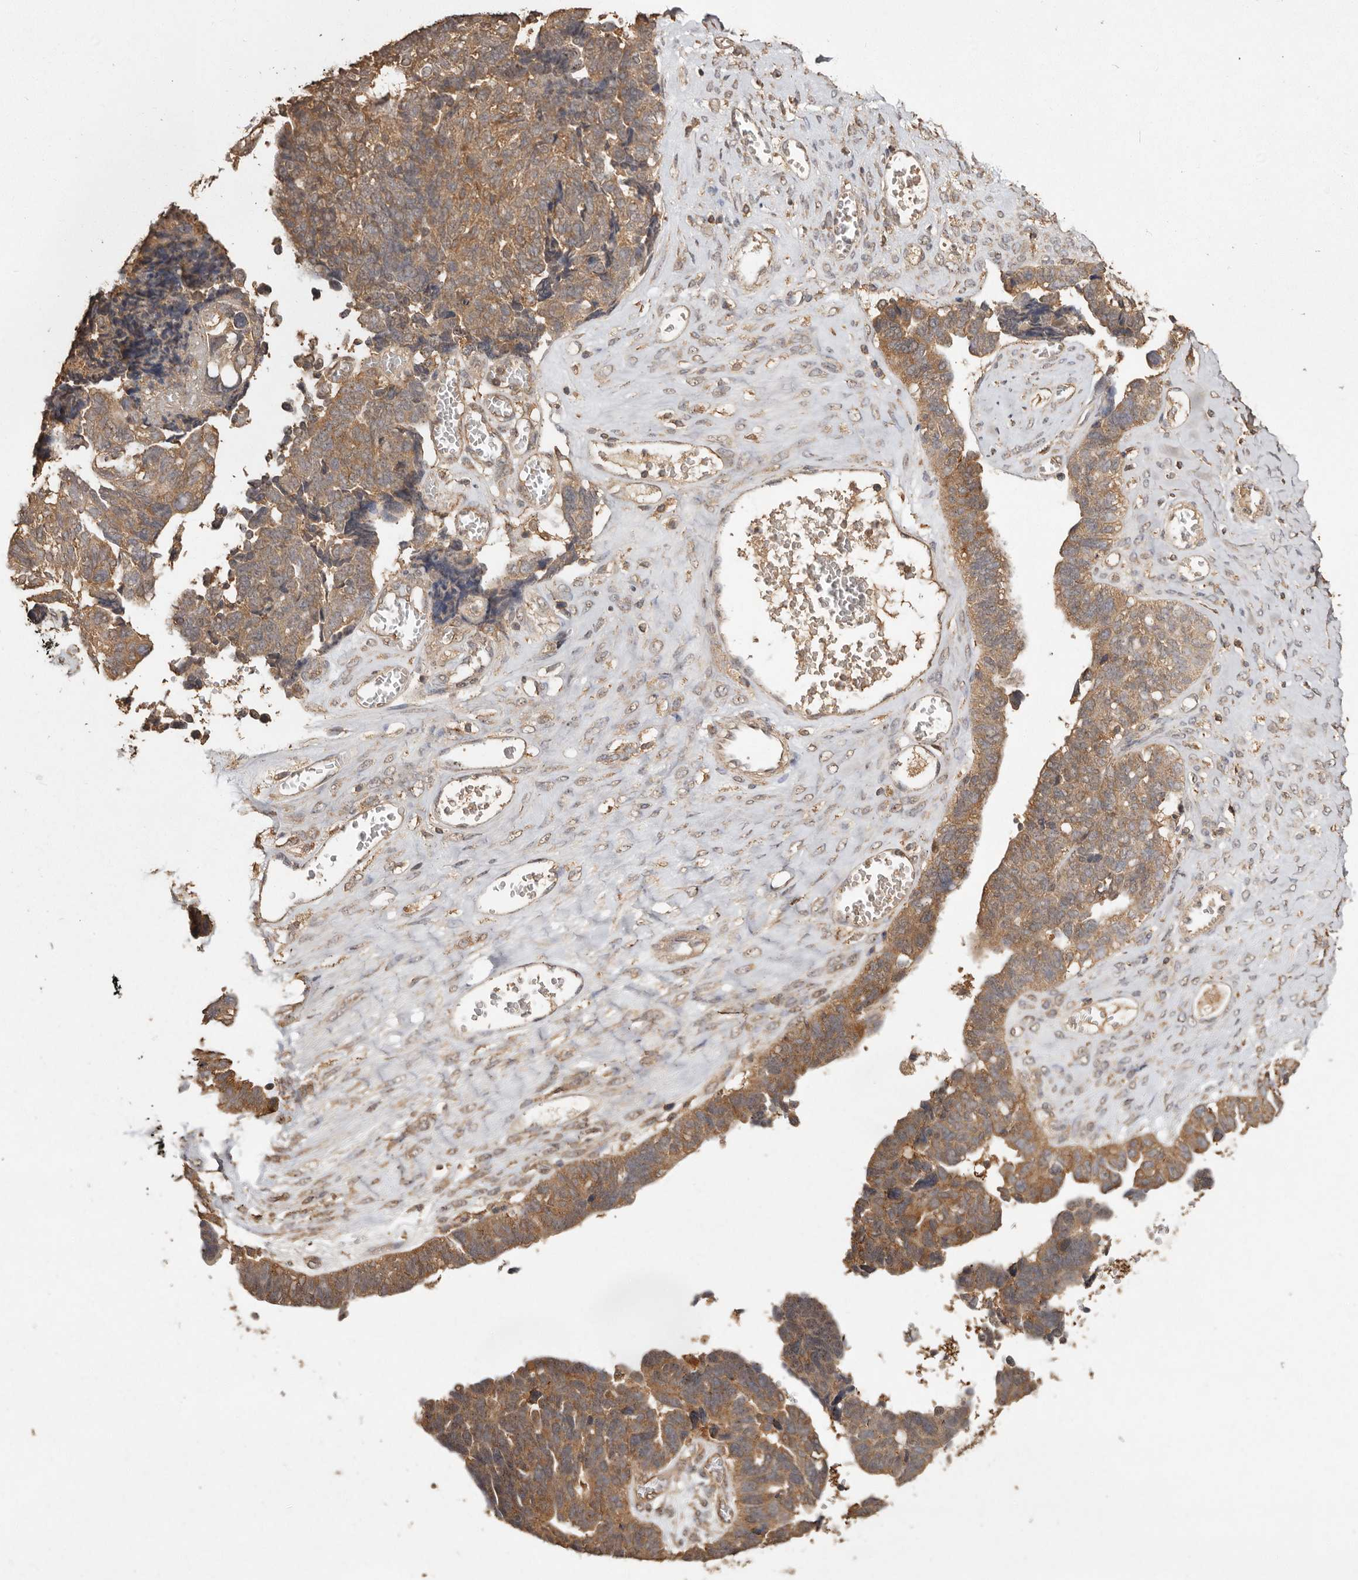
{"staining": {"intensity": "moderate", "quantity": ">75%", "location": "cytoplasmic/membranous"}, "tissue": "ovarian cancer", "cell_type": "Tumor cells", "image_type": "cancer", "snomed": [{"axis": "morphology", "description": "Cystadenocarcinoma, serous, NOS"}, {"axis": "topography", "description": "Ovary"}], "caption": "Immunohistochemistry histopathology image of human ovarian cancer (serous cystadenocarcinoma) stained for a protein (brown), which exhibits medium levels of moderate cytoplasmic/membranous staining in approximately >75% of tumor cells.", "gene": "RWDD1", "patient": {"sex": "female", "age": 79}}